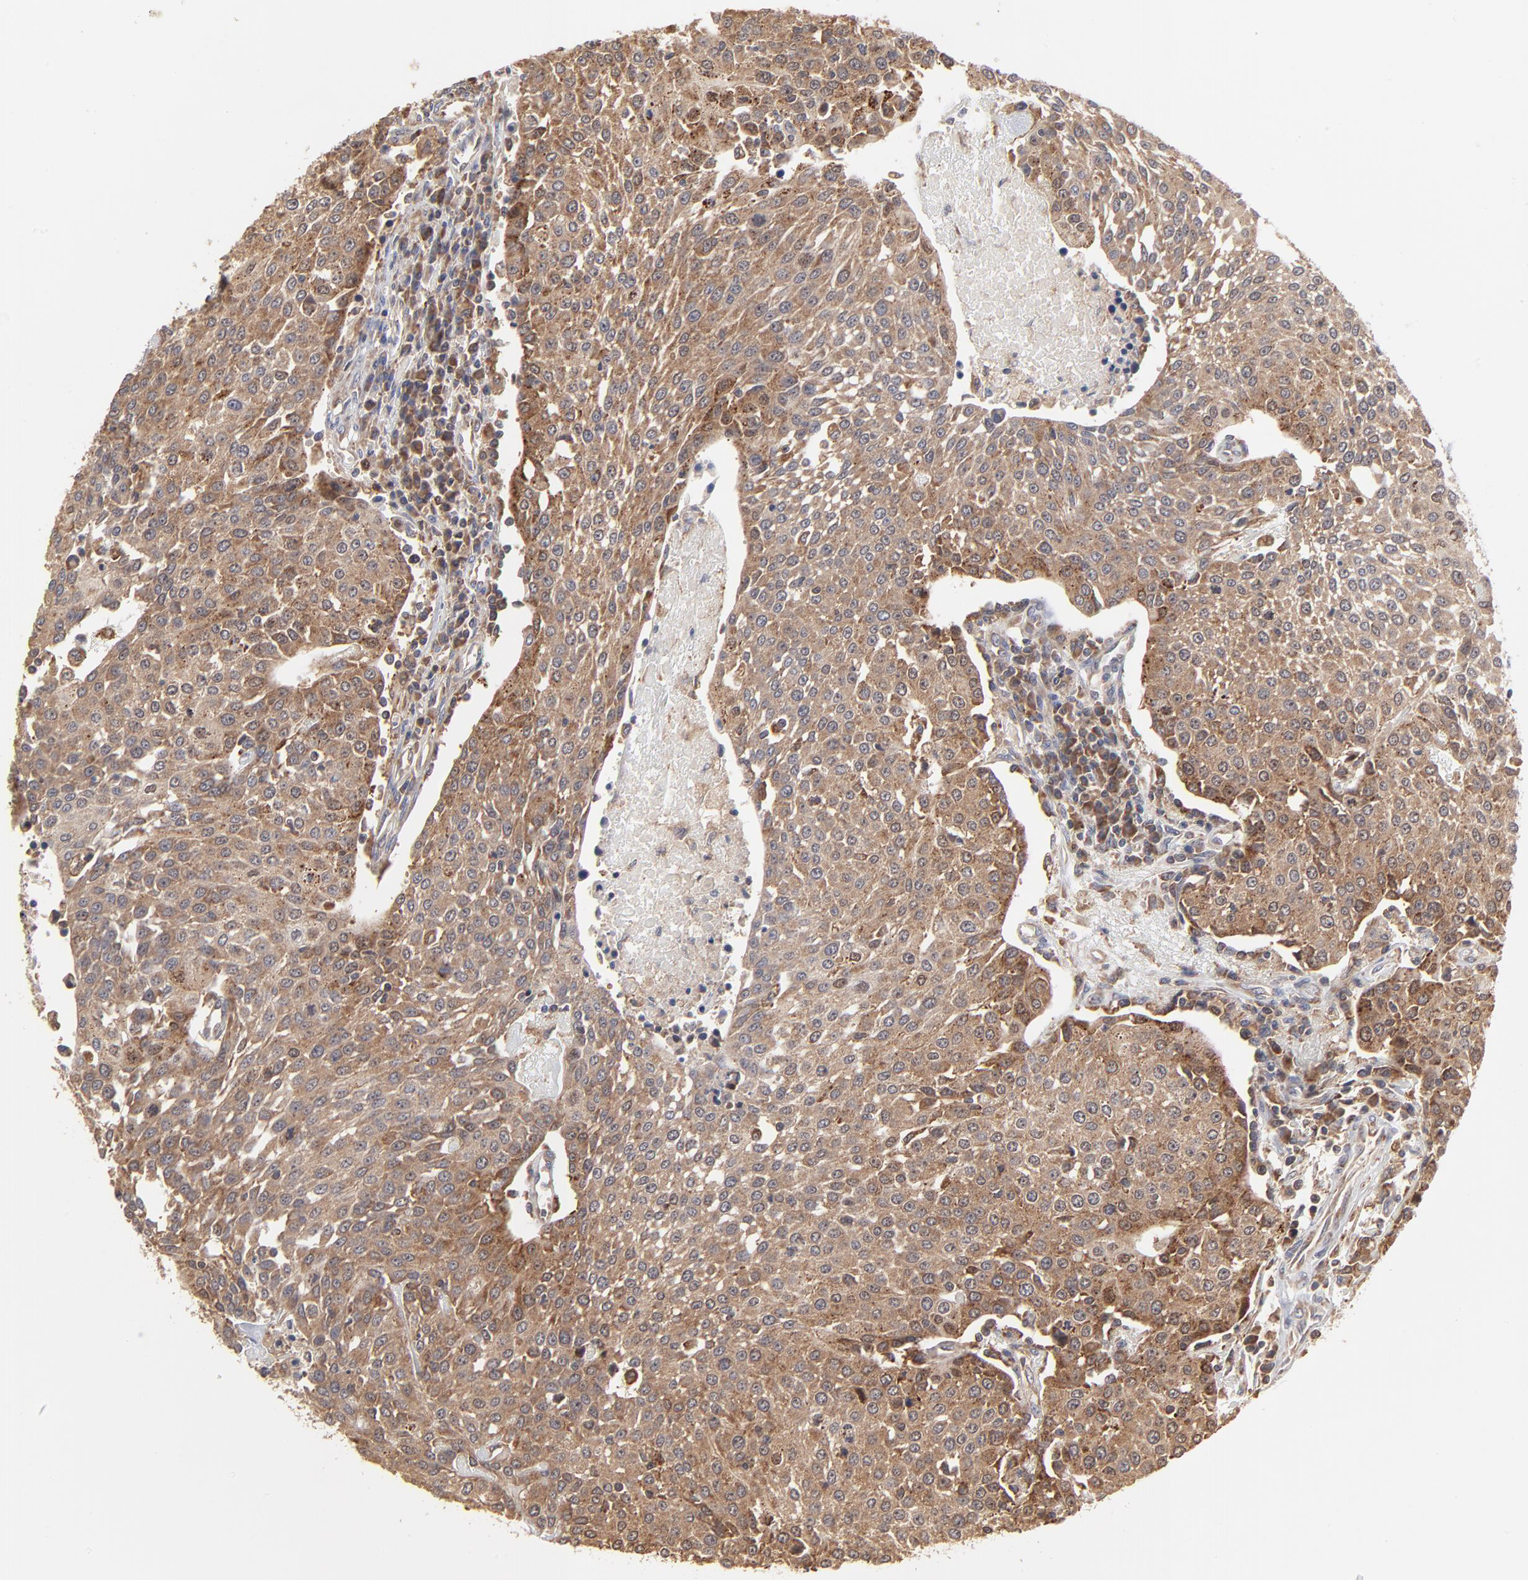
{"staining": {"intensity": "strong", "quantity": ">75%", "location": "cytoplasmic/membranous"}, "tissue": "urothelial cancer", "cell_type": "Tumor cells", "image_type": "cancer", "snomed": [{"axis": "morphology", "description": "Urothelial carcinoma, High grade"}, {"axis": "topography", "description": "Urinary bladder"}], "caption": "Immunohistochemistry (IHC) staining of high-grade urothelial carcinoma, which demonstrates high levels of strong cytoplasmic/membranous staining in approximately >75% of tumor cells indicating strong cytoplasmic/membranous protein staining. The staining was performed using DAB (brown) for protein detection and nuclei were counterstained in hematoxylin (blue).", "gene": "RNF213", "patient": {"sex": "female", "age": 85}}